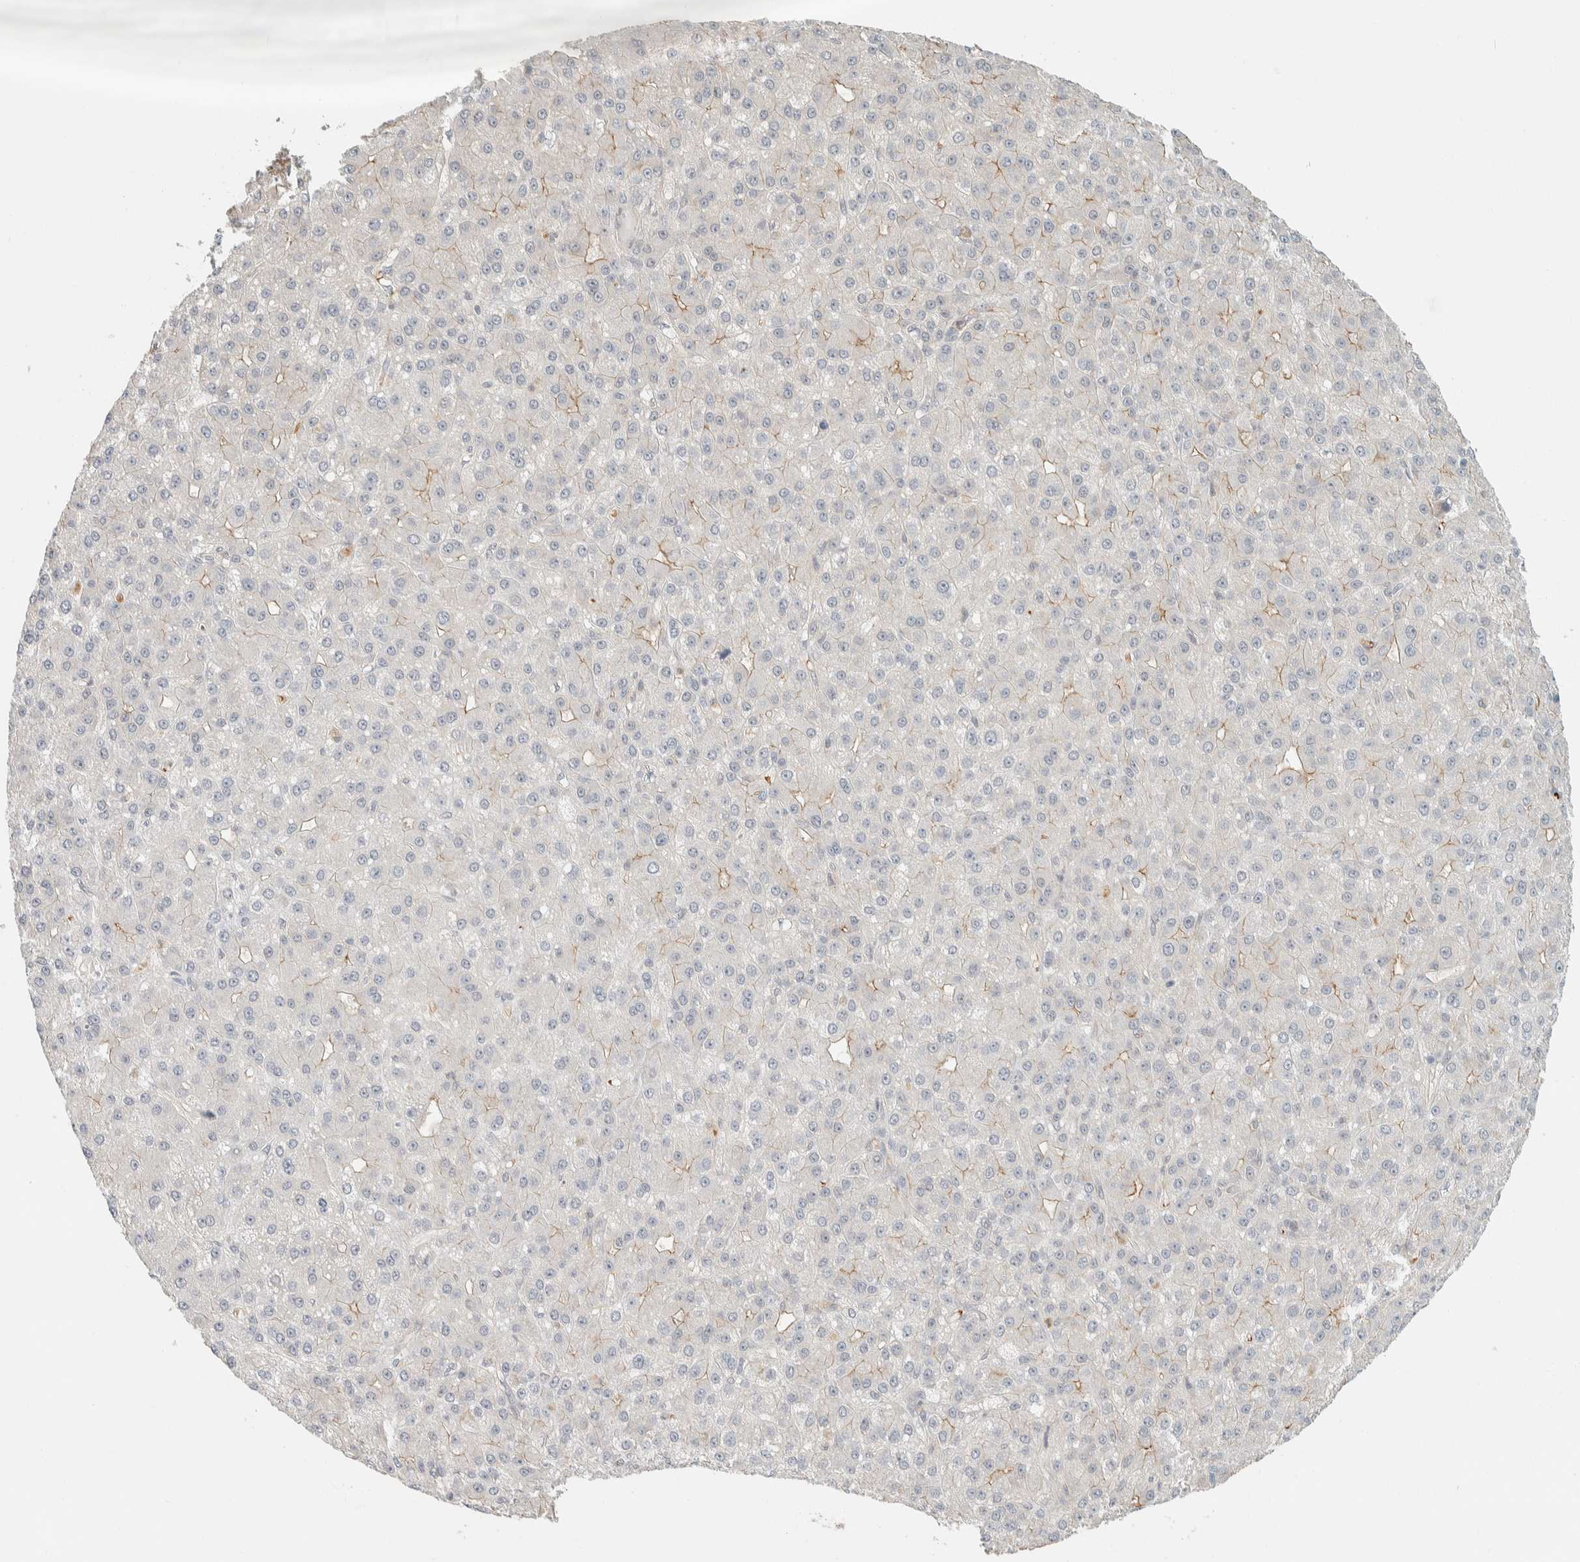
{"staining": {"intensity": "weak", "quantity": "<25%", "location": "cytoplasmic/membranous"}, "tissue": "liver cancer", "cell_type": "Tumor cells", "image_type": "cancer", "snomed": [{"axis": "morphology", "description": "Carcinoma, Hepatocellular, NOS"}, {"axis": "topography", "description": "Liver"}], "caption": "This is a micrograph of immunohistochemistry staining of liver hepatocellular carcinoma, which shows no staining in tumor cells. Nuclei are stained in blue.", "gene": "ZBTB2", "patient": {"sex": "male", "age": 67}}